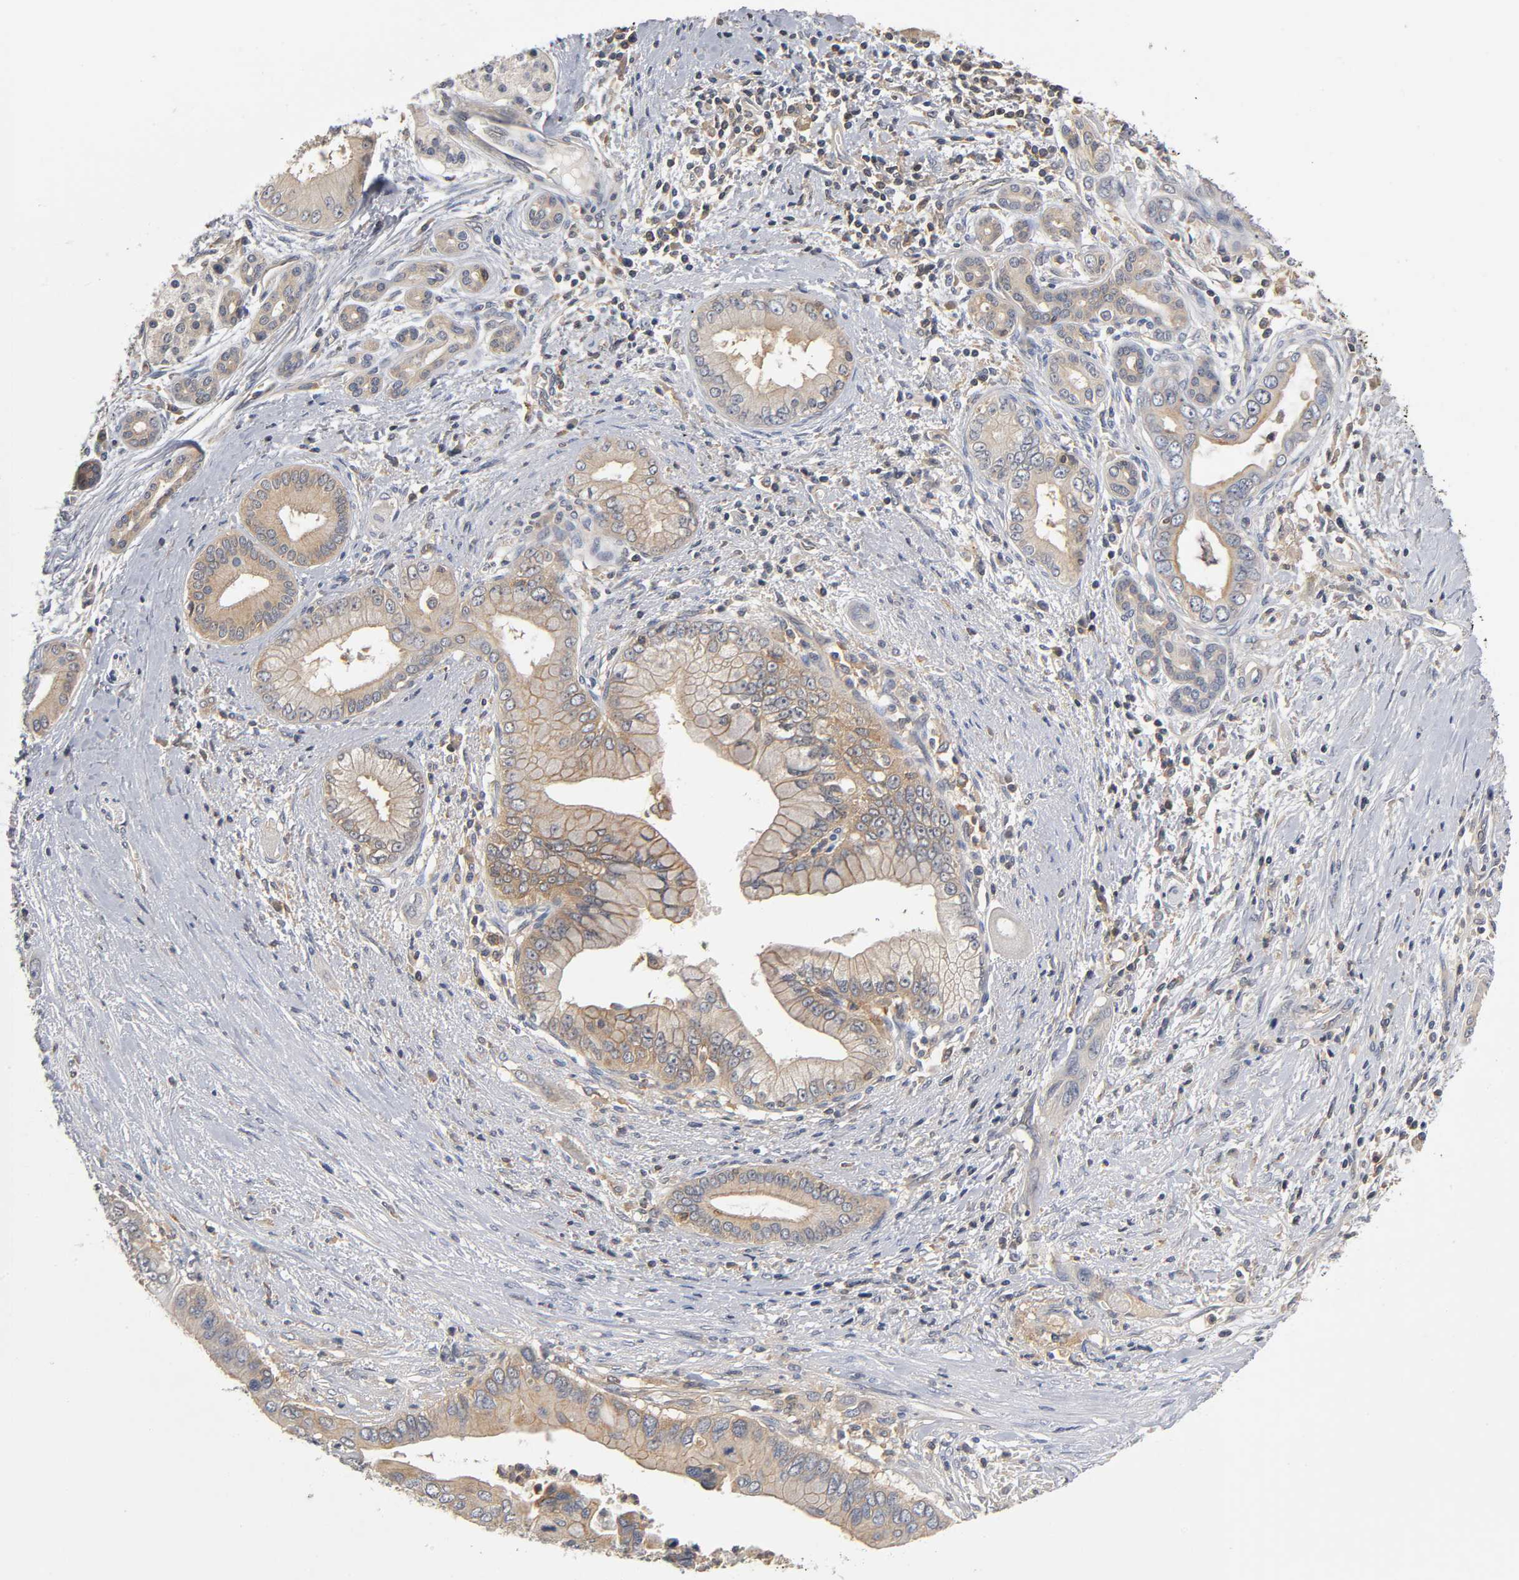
{"staining": {"intensity": "moderate", "quantity": ">75%", "location": "cytoplasmic/membranous"}, "tissue": "pancreatic cancer", "cell_type": "Tumor cells", "image_type": "cancer", "snomed": [{"axis": "morphology", "description": "Adenocarcinoma, NOS"}, {"axis": "topography", "description": "Pancreas"}], "caption": "Immunohistochemistry (DAB) staining of human pancreatic cancer displays moderate cytoplasmic/membranous protein positivity in about >75% of tumor cells.", "gene": "ACTR2", "patient": {"sex": "male", "age": 59}}